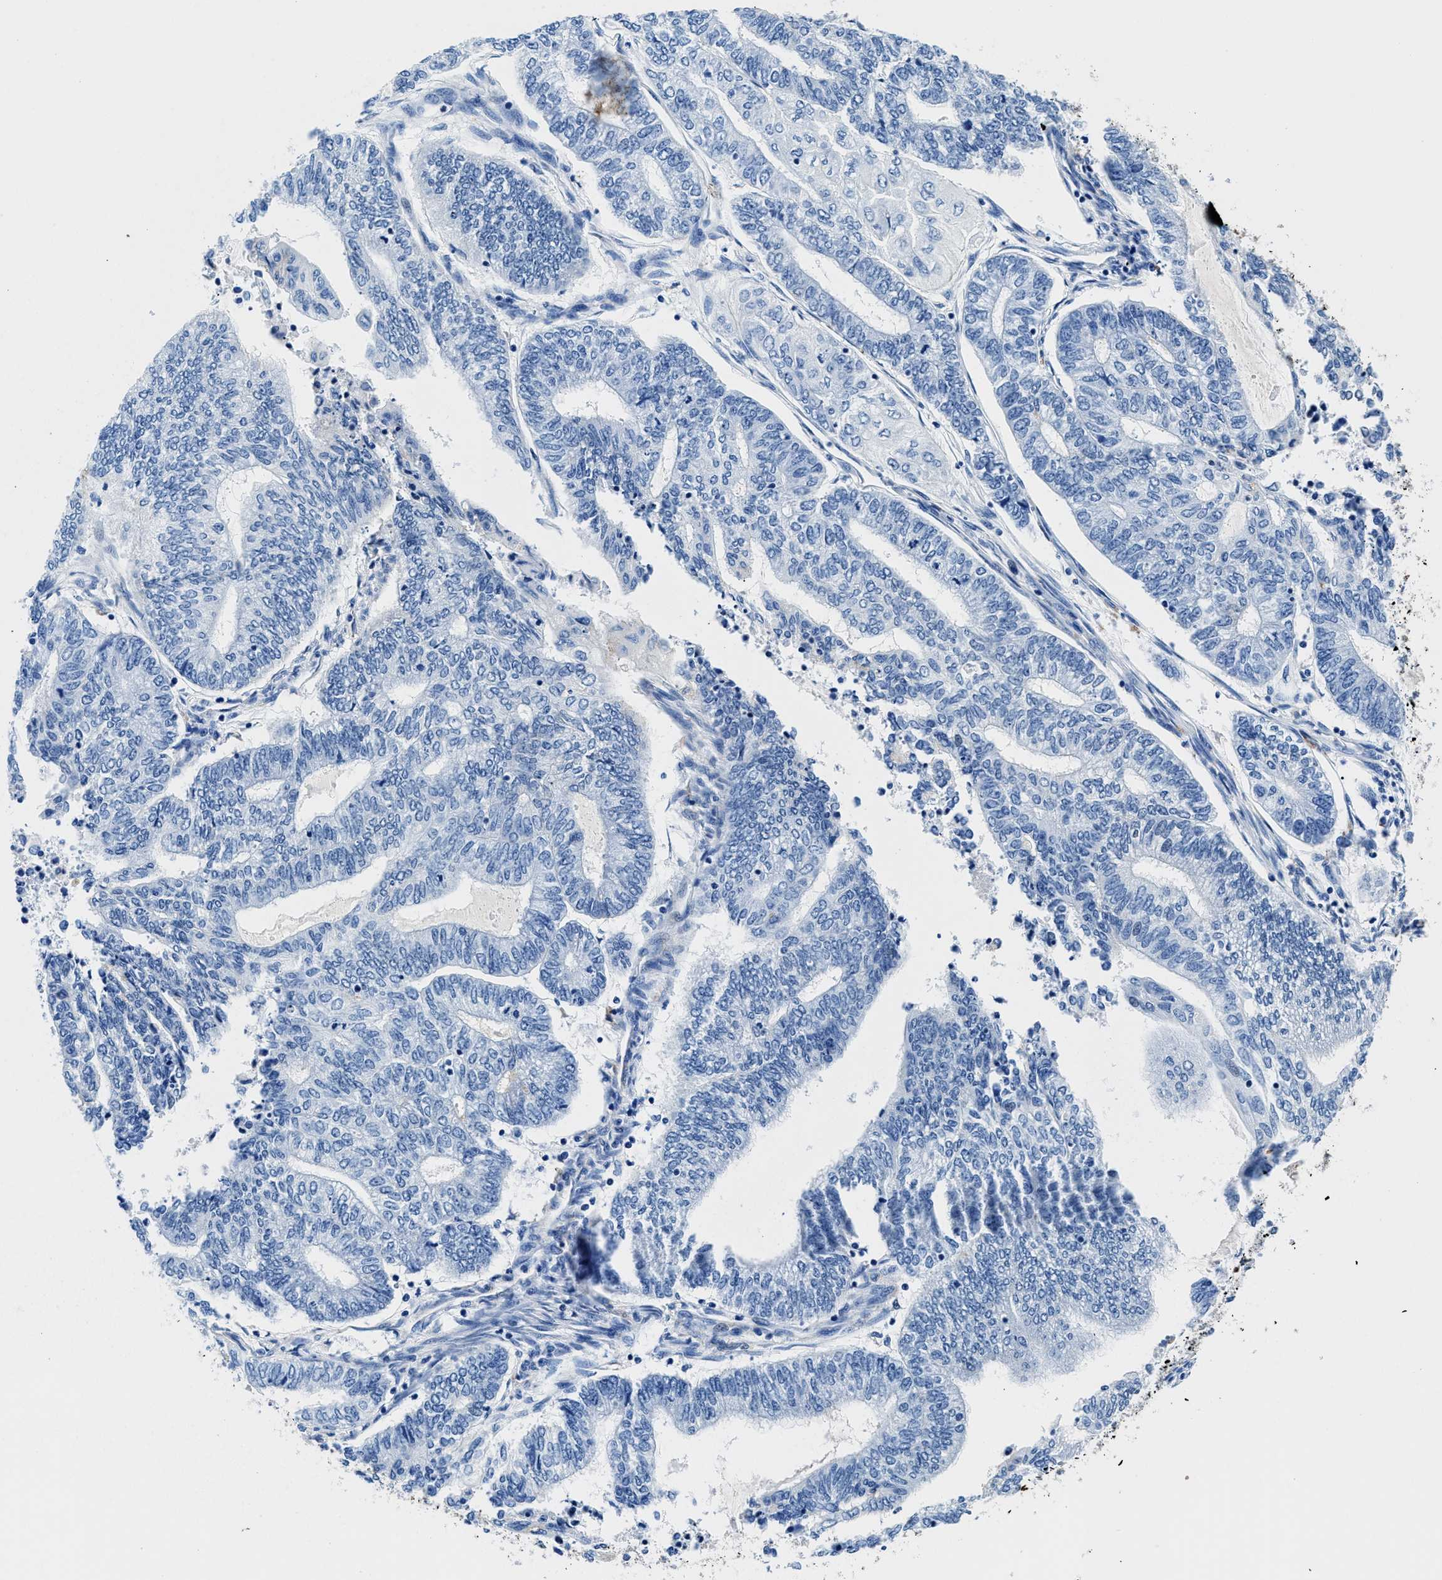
{"staining": {"intensity": "negative", "quantity": "none", "location": "none"}, "tissue": "endometrial cancer", "cell_type": "Tumor cells", "image_type": "cancer", "snomed": [{"axis": "morphology", "description": "Adenocarcinoma, NOS"}, {"axis": "topography", "description": "Uterus"}, {"axis": "topography", "description": "Endometrium"}], "caption": "Photomicrograph shows no significant protein positivity in tumor cells of endometrial adenocarcinoma.", "gene": "OR14K1", "patient": {"sex": "female", "age": 70}}